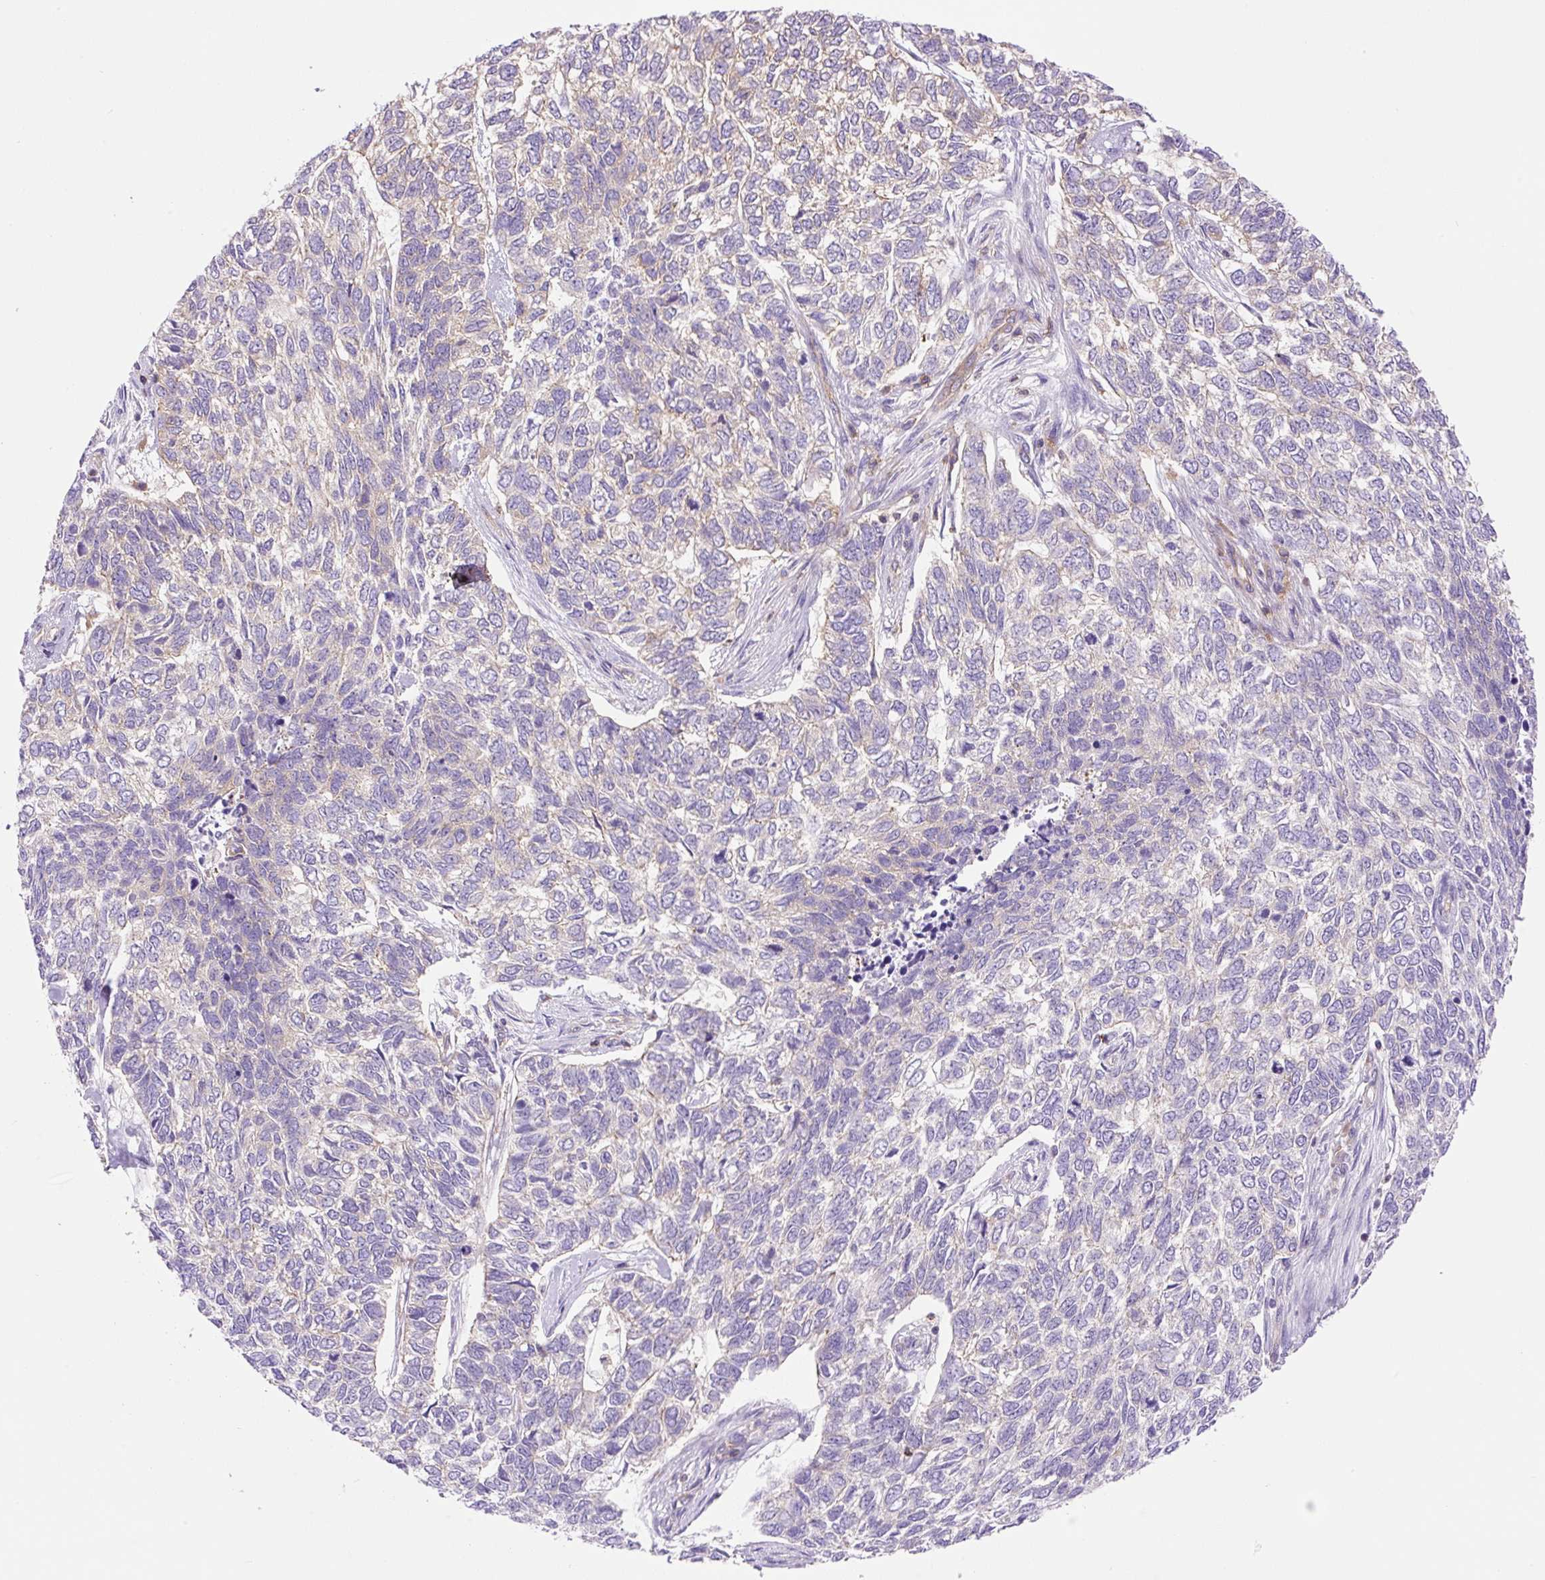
{"staining": {"intensity": "negative", "quantity": "none", "location": "none"}, "tissue": "skin cancer", "cell_type": "Tumor cells", "image_type": "cancer", "snomed": [{"axis": "morphology", "description": "Basal cell carcinoma"}, {"axis": "topography", "description": "Skin"}], "caption": "IHC of human skin basal cell carcinoma exhibits no expression in tumor cells. (Brightfield microscopy of DAB IHC at high magnification).", "gene": "DNM2", "patient": {"sex": "female", "age": 65}}